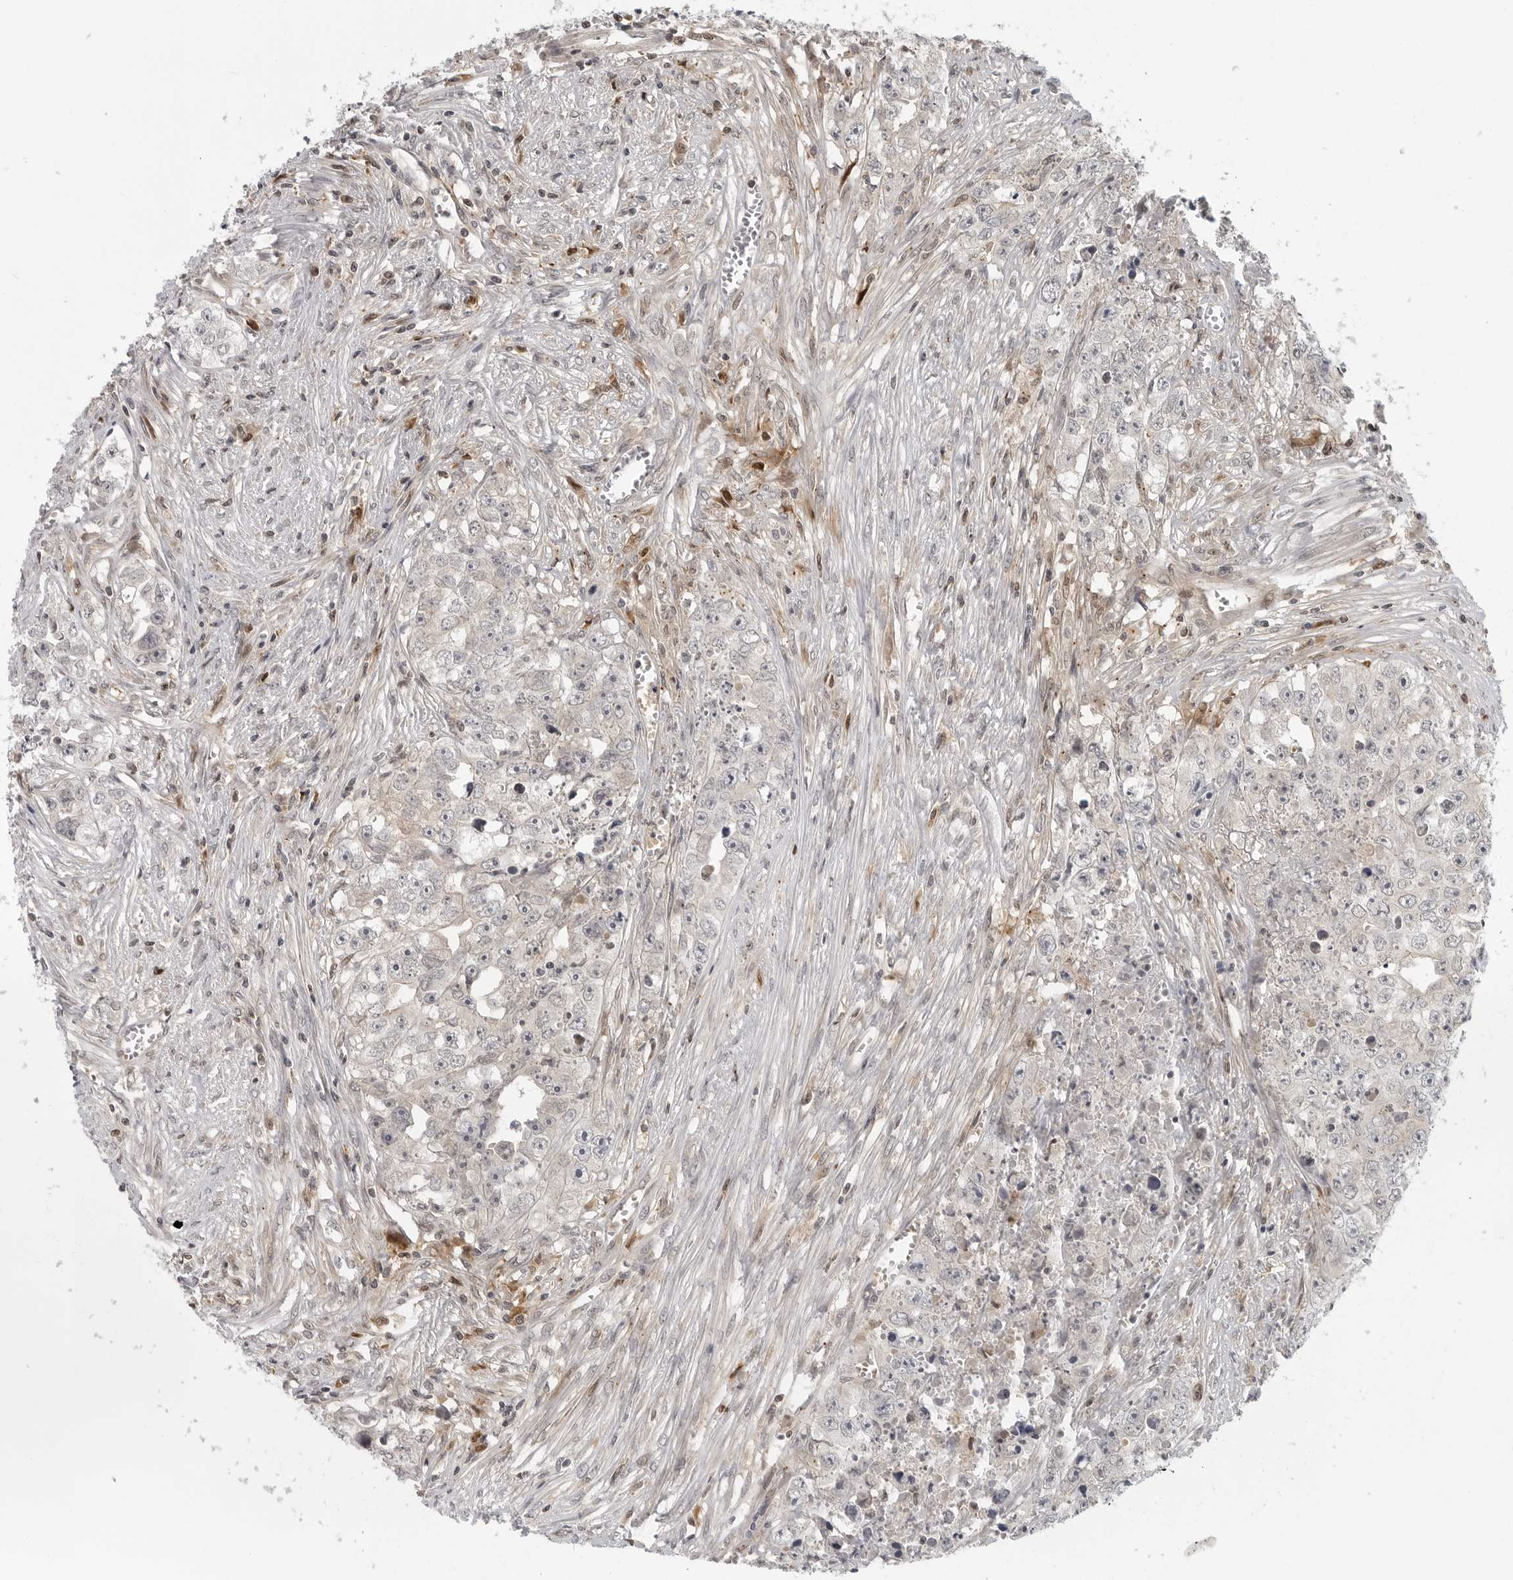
{"staining": {"intensity": "negative", "quantity": "none", "location": "none"}, "tissue": "testis cancer", "cell_type": "Tumor cells", "image_type": "cancer", "snomed": [{"axis": "morphology", "description": "Seminoma, NOS"}, {"axis": "morphology", "description": "Carcinoma, Embryonal, NOS"}, {"axis": "topography", "description": "Testis"}], "caption": "Immunohistochemical staining of seminoma (testis) reveals no significant expression in tumor cells.", "gene": "CTIF", "patient": {"sex": "male", "age": 43}}